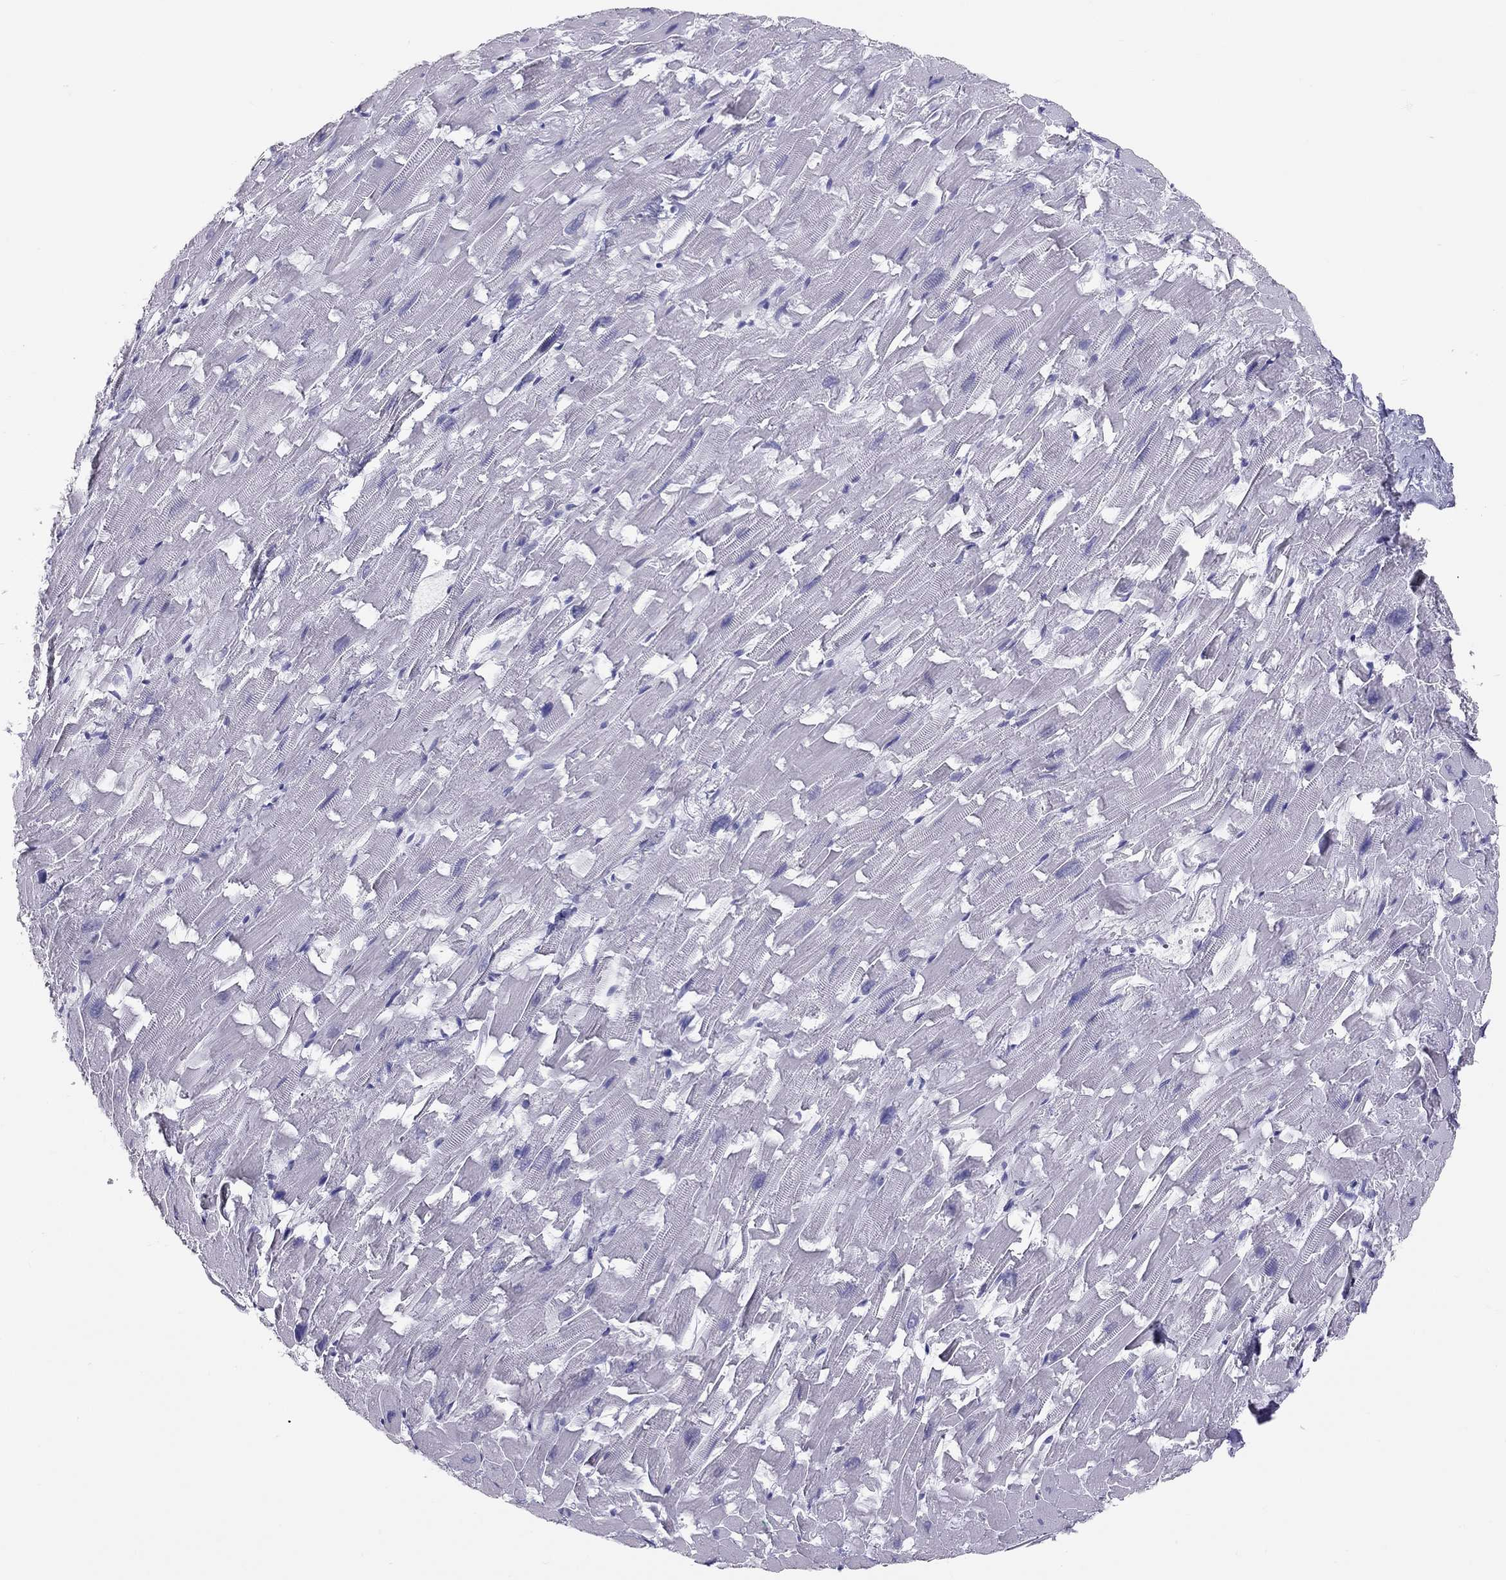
{"staining": {"intensity": "negative", "quantity": "none", "location": "none"}, "tissue": "heart muscle", "cell_type": "Cardiomyocytes", "image_type": "normal", "snomed": [{"axis": "morphology", "description": "Normal tissue, NOS"}, {"axis": "topography", "description": "Heart"}], "caption": "A high-resolution histopathology image shows immunohistochemistry (IHC) staining of unremarkable heart muscle, which demonstrates no significant positivity in cardiomyocytes.", "gene": "PSMB11", "patient": {"sex": "female", "age": 64}}